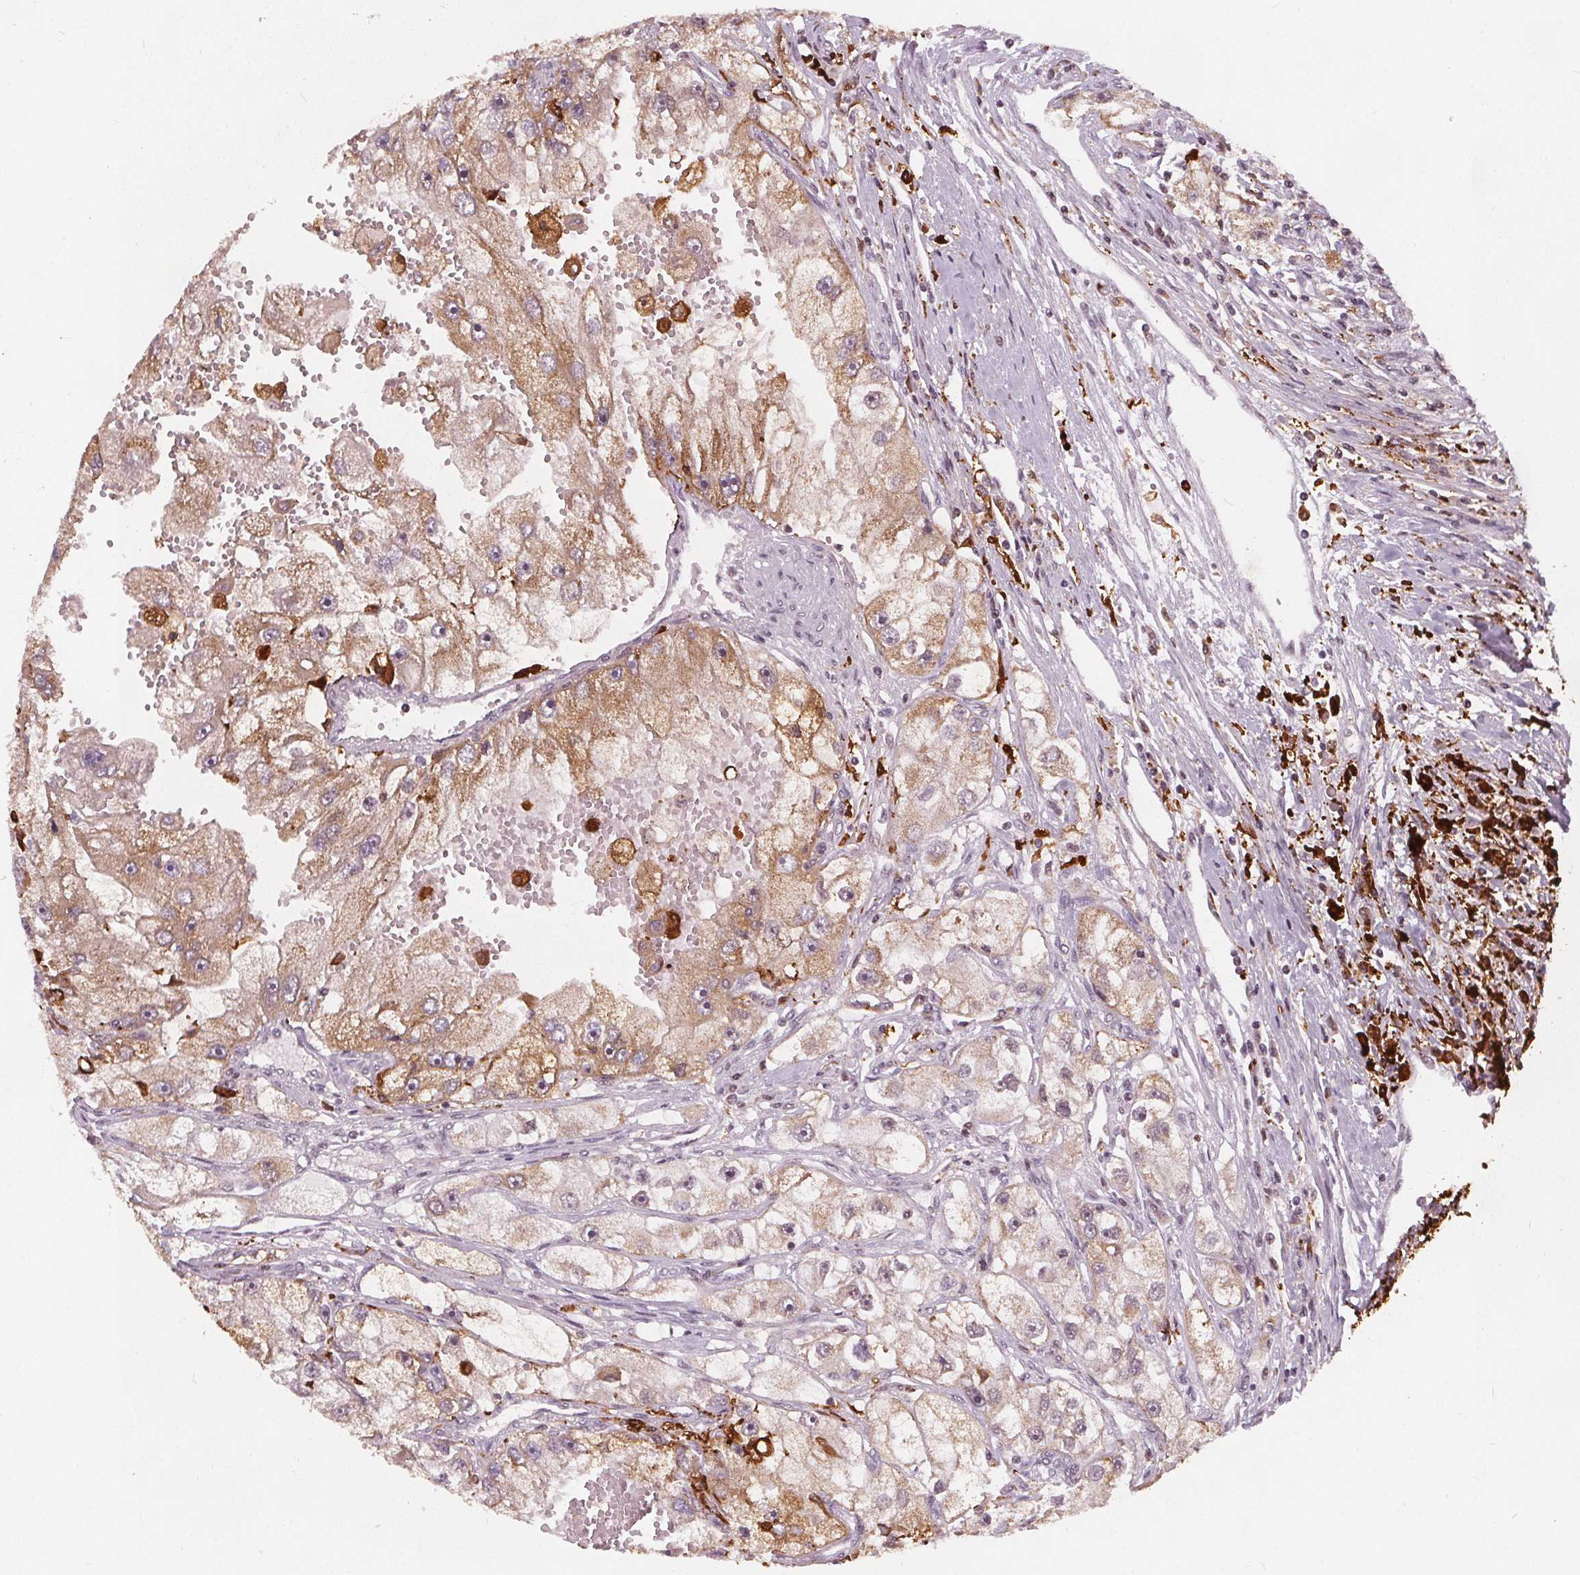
{"staining": {"intensity": "weak", "quantity": "25%-75%", "location": "cytoplasmic/membranous"}, "tissue": "renal cancer", "cell_type": "Tumor cells", "image_type": "cancer", "snomed": [{"axis": "morphology", "description": "Adenocarcinoma, NOS"}, {"axis": "topography", "description": "Kidney"}], "caption": "Immunohistochemistry (IHC) staining of renal cancer, which exhibits low levels of weak cytoplasmic/membranous staining in about 25%-75% of tumor cells indicating weak cytoplasmic/membranous protein positivity. The staining was performed using DAB (brown) for protein detection and nuclei were counterstained in hematoxylin (blue).", "gene": "DPM2", "patient": {"sex": "male", "age": 63}}